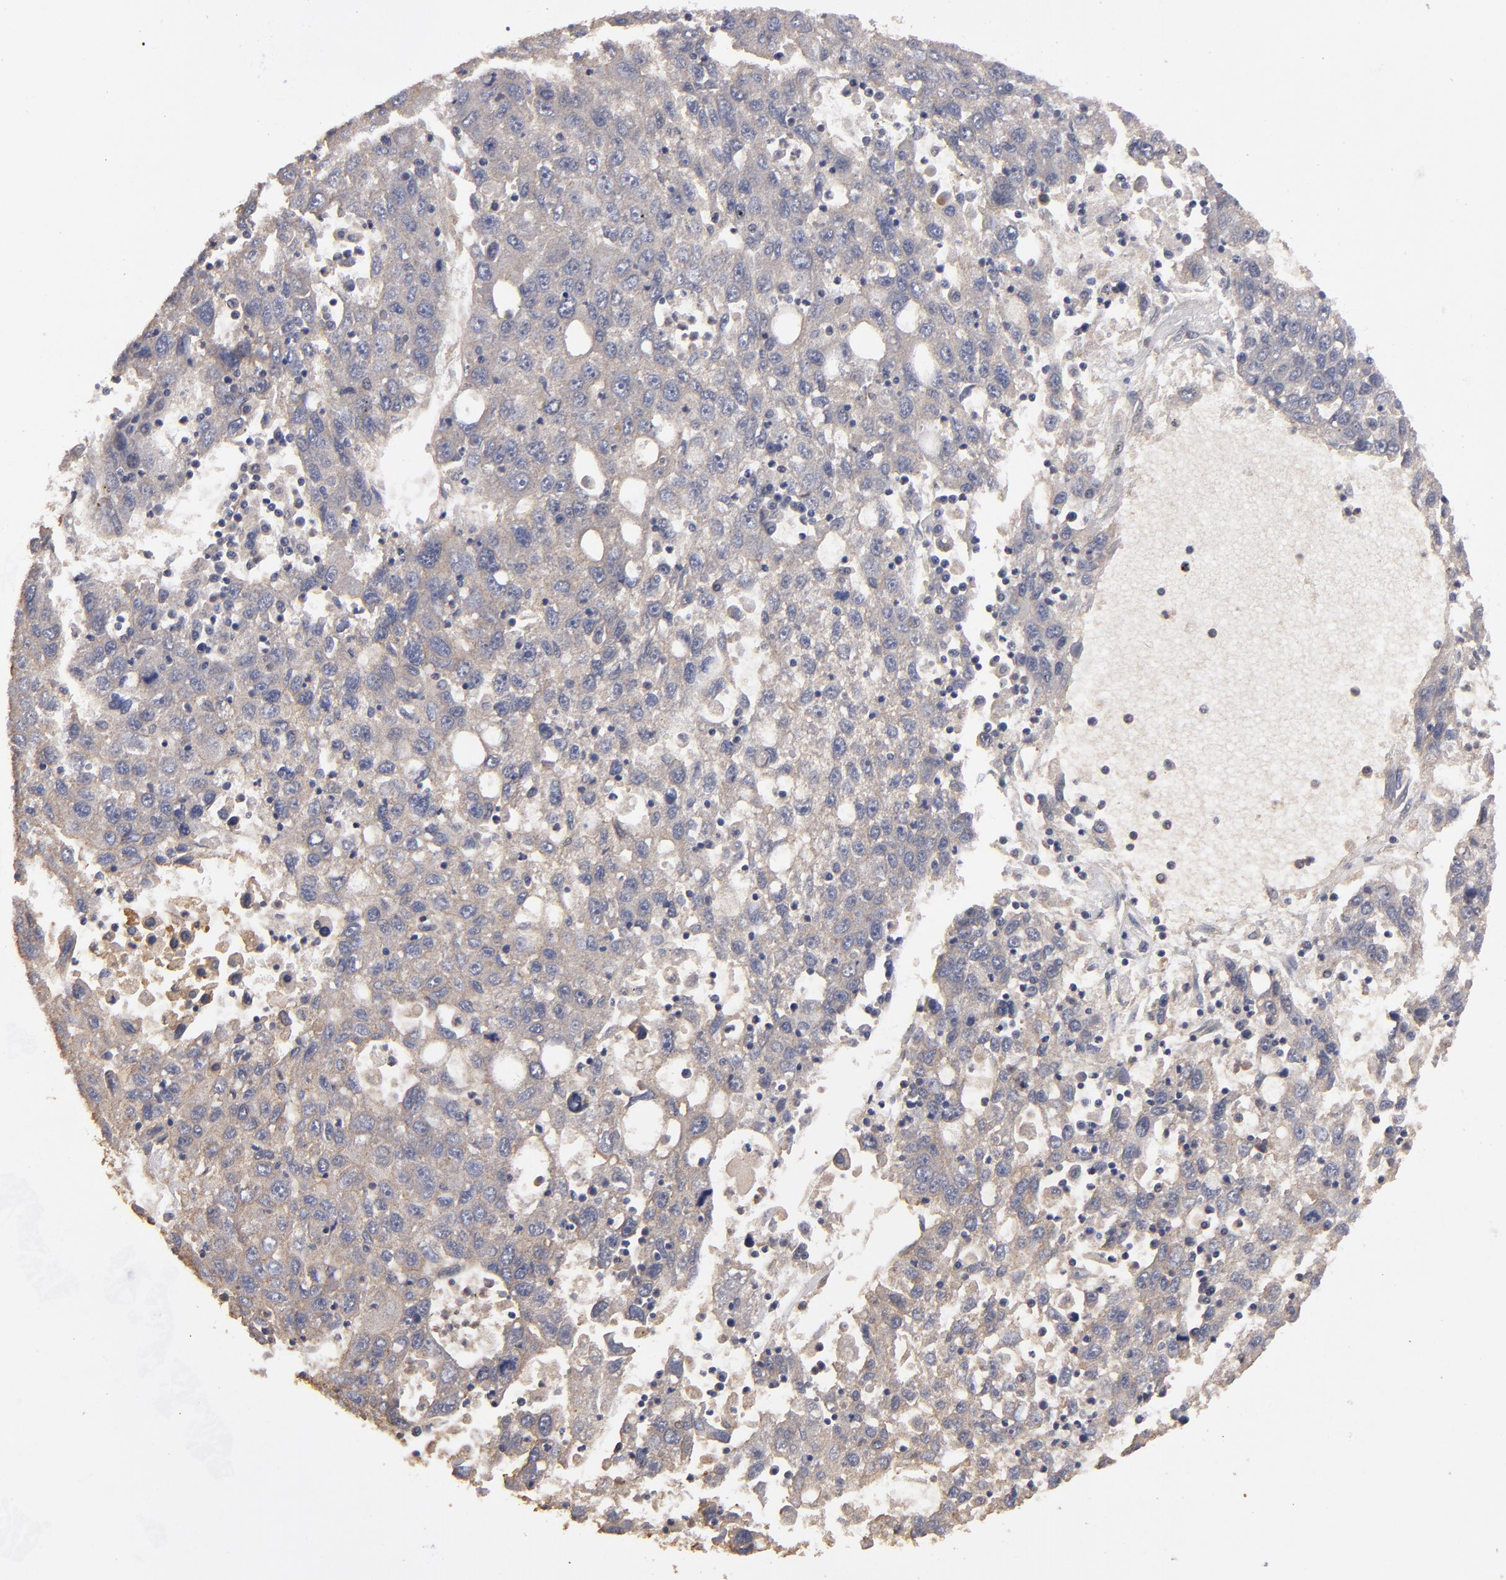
{"staining": {"intensity": "weak", "quantity": ">75%", "location": "cytoplasmic/membranous"}, "tissue": "liver cancer", "cell_type": "Tumor cells", "image_type": "cancer", "snomed": [{"axis": "morphology", "description": "Carcinoma, Hepatocellular, NOS"}, {"axis": "topography", "description": "Liver"}], "caption": "Liver cancer (hepatocellular carcinoma) stained for a protein demonstrates weak cytoplasmic/membranous positivity in tumor cells.", "gene": "DMD", "patient": {"sex": "male", "age": 49}}